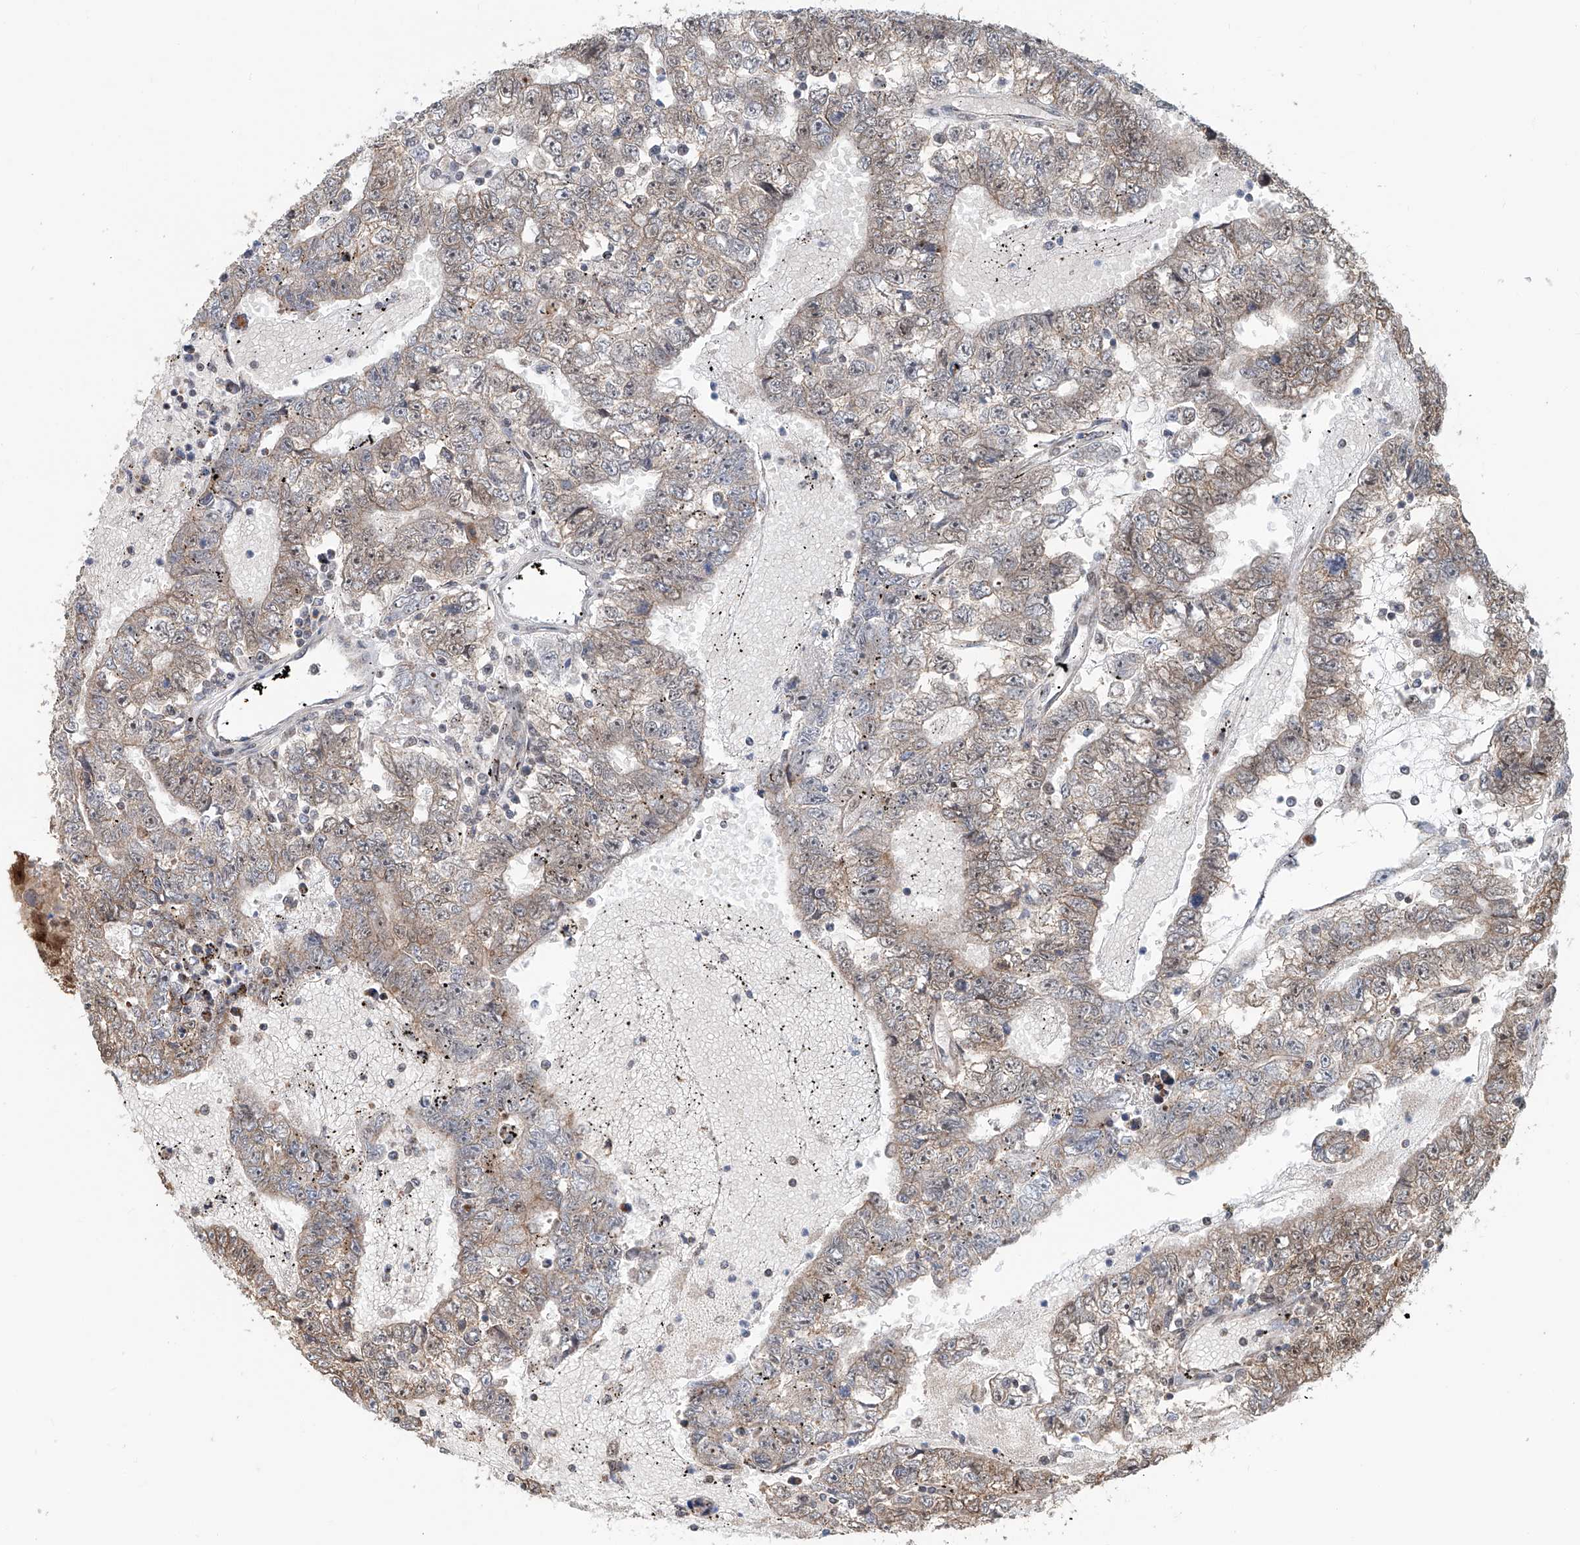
{"staining": {"intensity": "moderate", "quantity": ">75%", "location": "cytoplasmic/membranous"}, "tissue": "testis cancer", "cell_type": "Tumor cells", "image_type": "cancer", "snomed": [{"axis": "morphology", "description": "Carcinoma, Embryonal, NOS"}, {"axis": "topography", "description": "Testis"}], "caption": "Human testis cancer stained with a protein marker displays moderate staining in tumor cells.", "gene": "SDE2", "patient": {"sex": "male", "age": 25}}